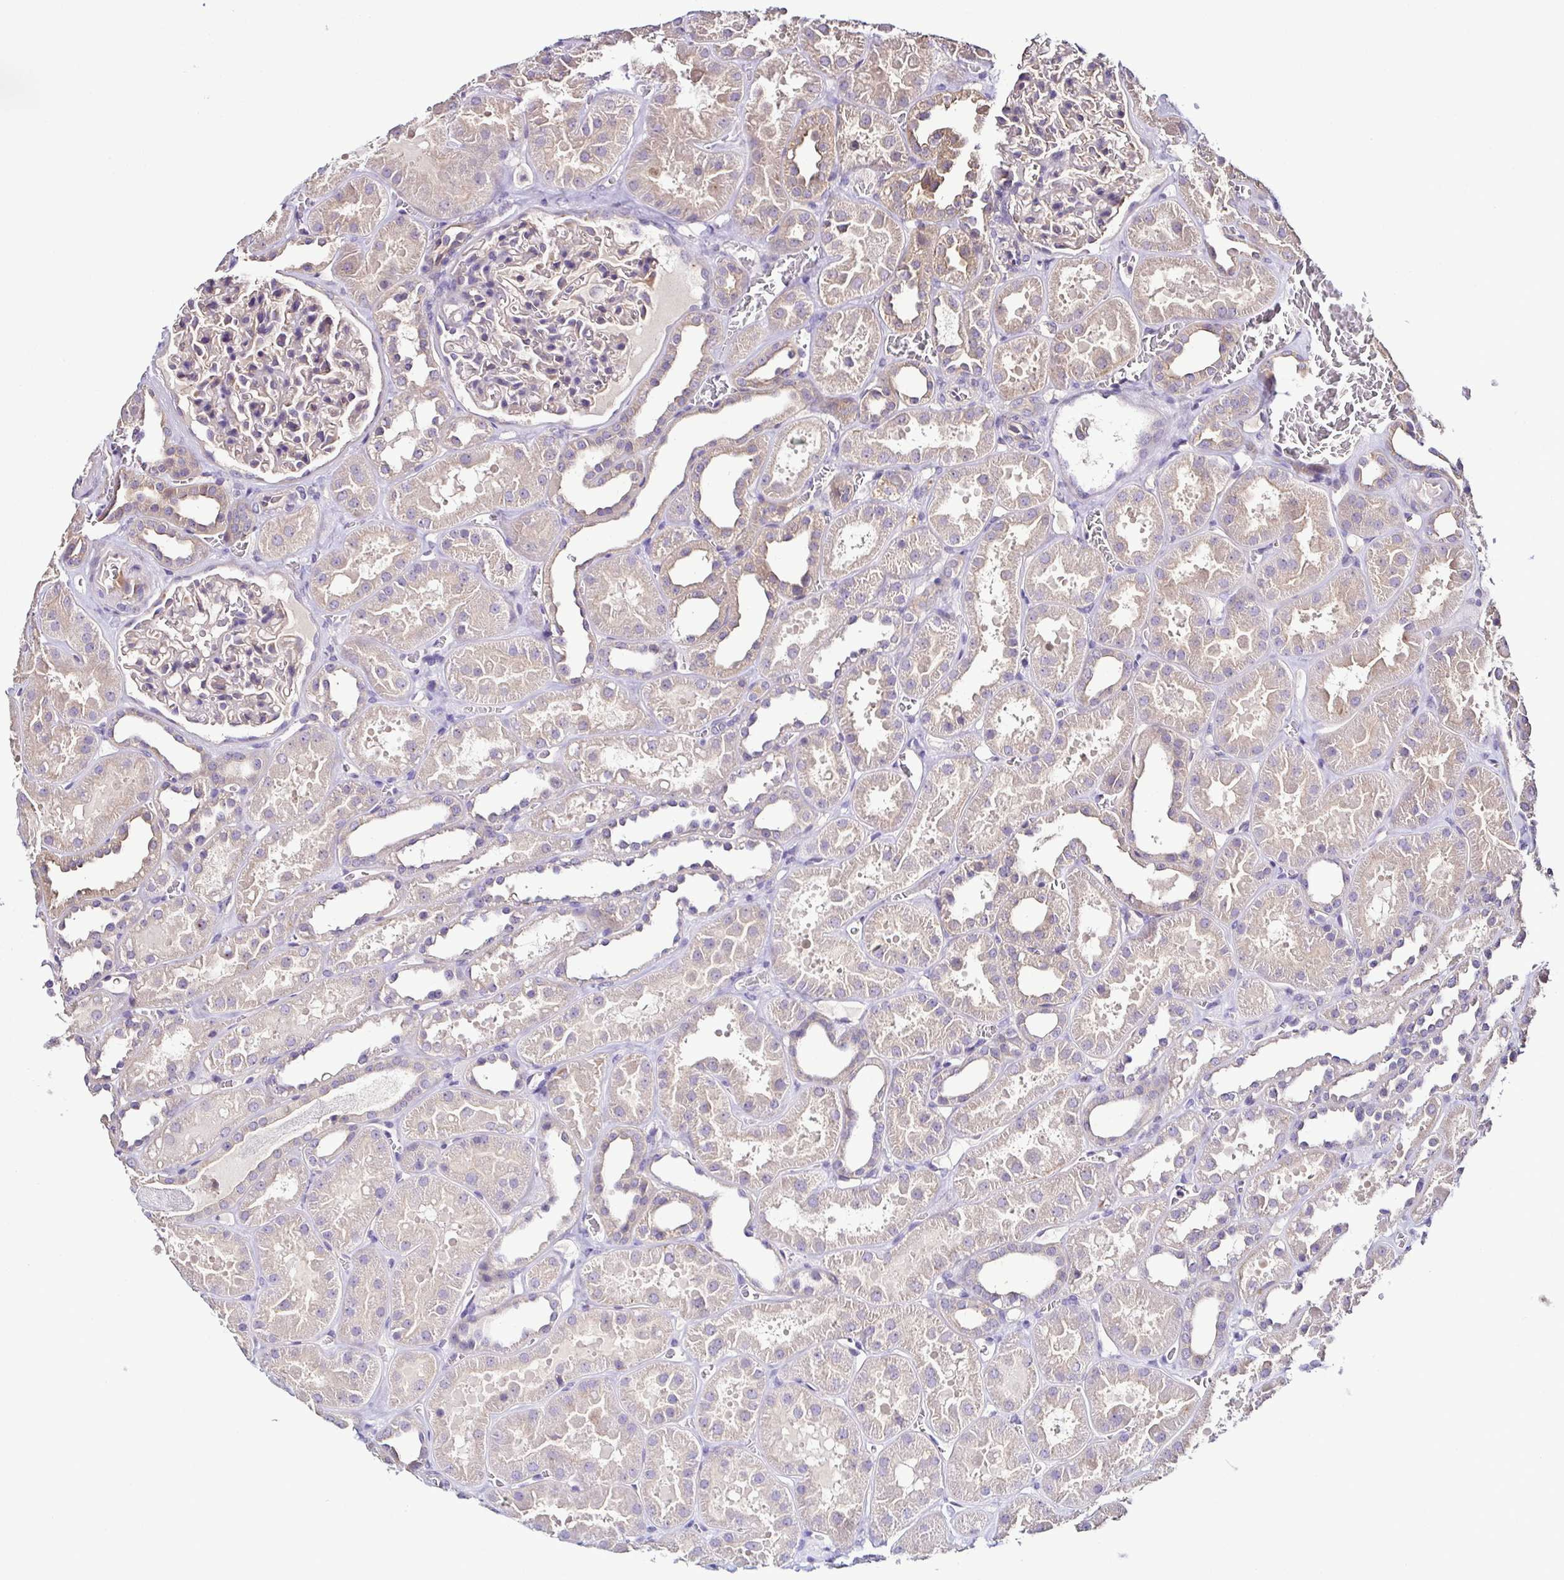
{"staining": {"intensity": "negative", "quantity": "none", "location": "none"}, "tissue": "kidney", "cell_type": "Cells in glomeruli", "image_type": "normal", "snomed": [{"axis": "morphology", "description": "Normal tissue, NOS"}, {"axis": "topography", "description": "Kidney"}], "caption": "High magnification brightfield microscopy of normal kidney stained with DAB (brown) and counterstained with hematoxylin (blue): cells in glomeruli show no significant staining. Brightfield microscopy of immunohistochemistry stained with DAB (brown) and hematoxylin (blue), captured at high magnification.", "gene": "LMOD2", "patient": {"sex": "female", "age": 41}}